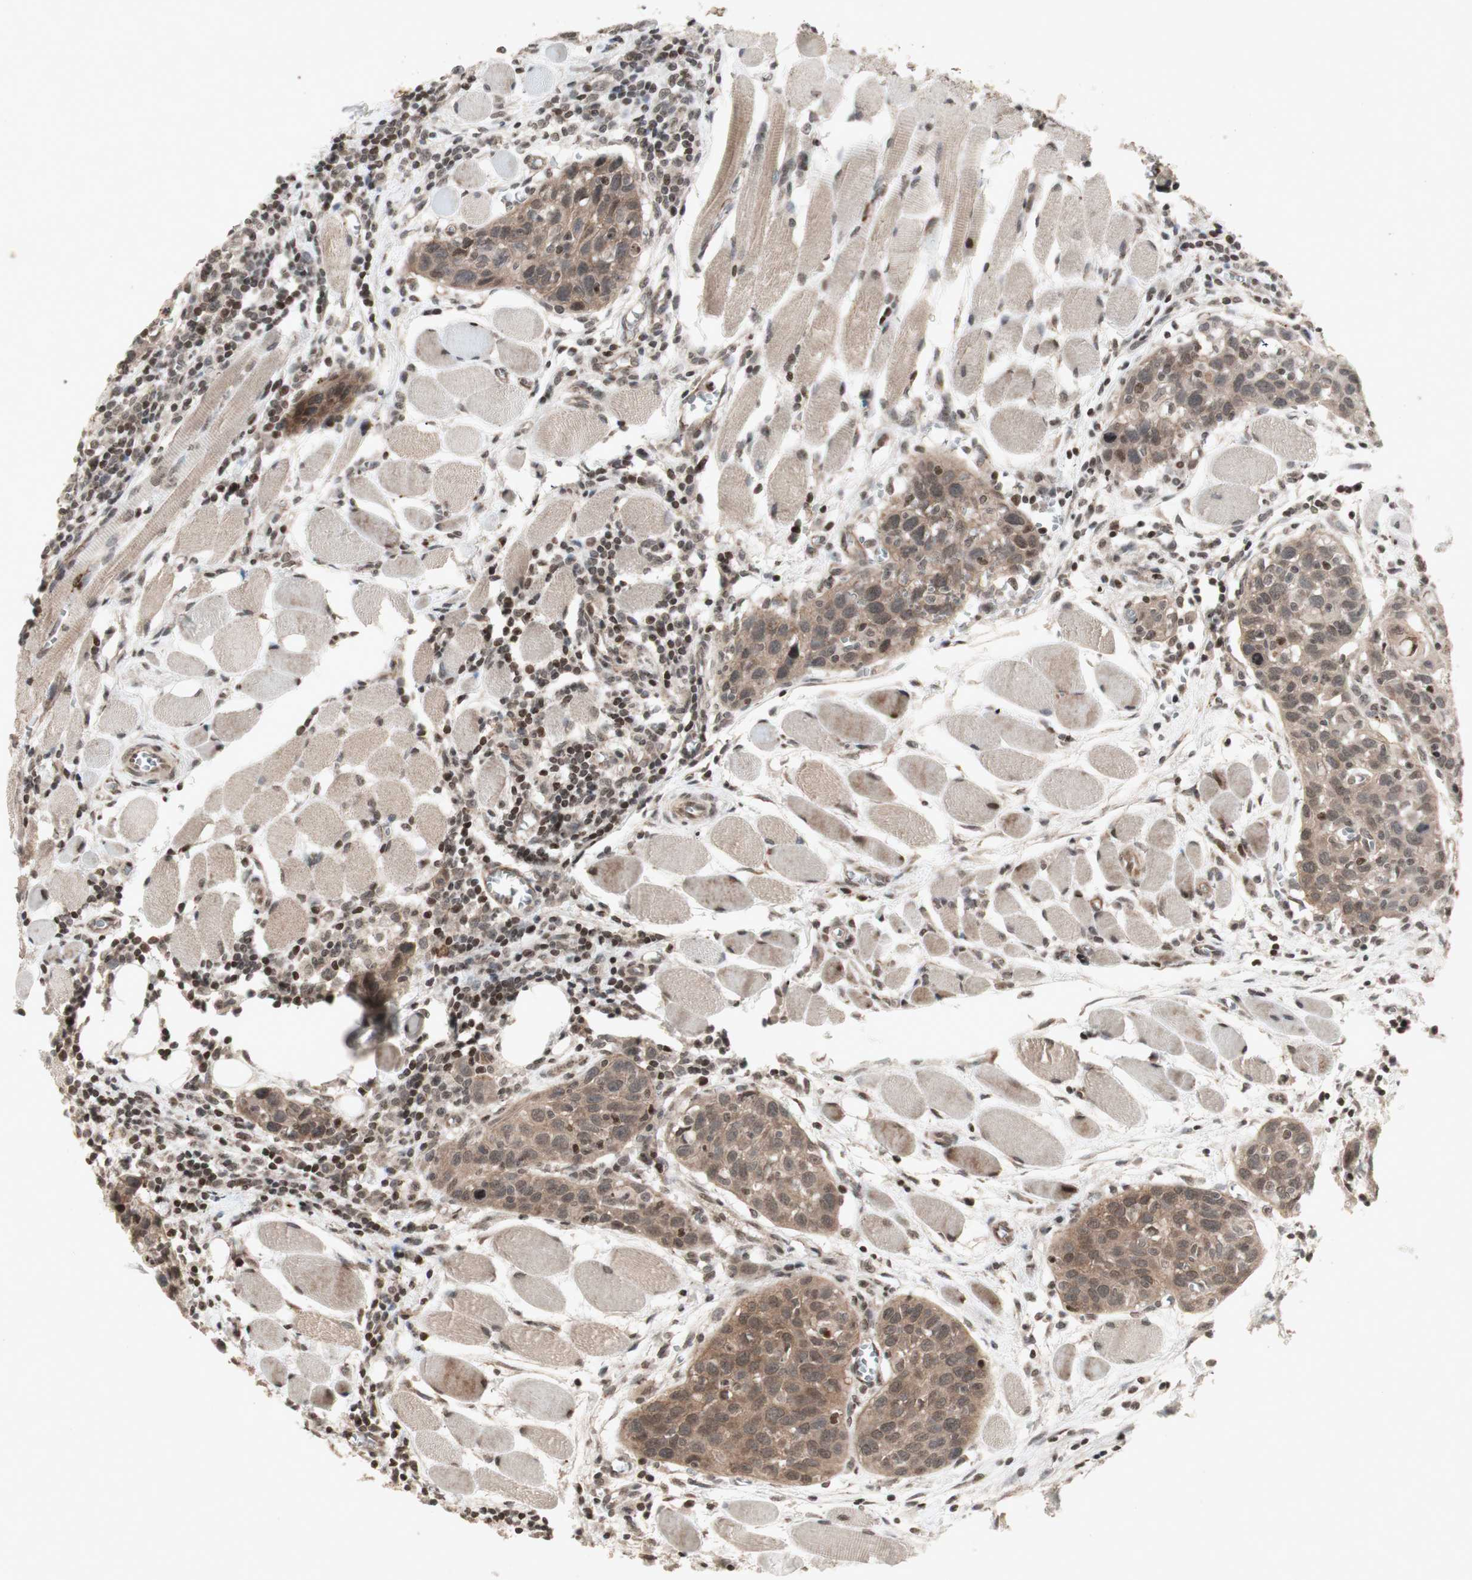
{"staining": {"intensity": "moderate", "quantity": ">75%", "location": "cytoplasmic/membranous"}, "tissue": "head and neck cancer", "cell_type": "Tumor cells", "image_type": "cancer", "snomed": [{"axis": "morphology", "description": "Squamous cell carcinoma, NOS"}, {"axis": "topography", "description": "Oral tissue"}, {"axis": "topography", "description": "Head-Neck"}], "caption": "IHC of head and neck squamous cell carcinoma demonstrates medium levels of moderate cytoplasmic/membranous expression in approximately >75% of tumor cells.", "gene": "PLXNA1", "patient": {"sex": "female", "age": 50}}